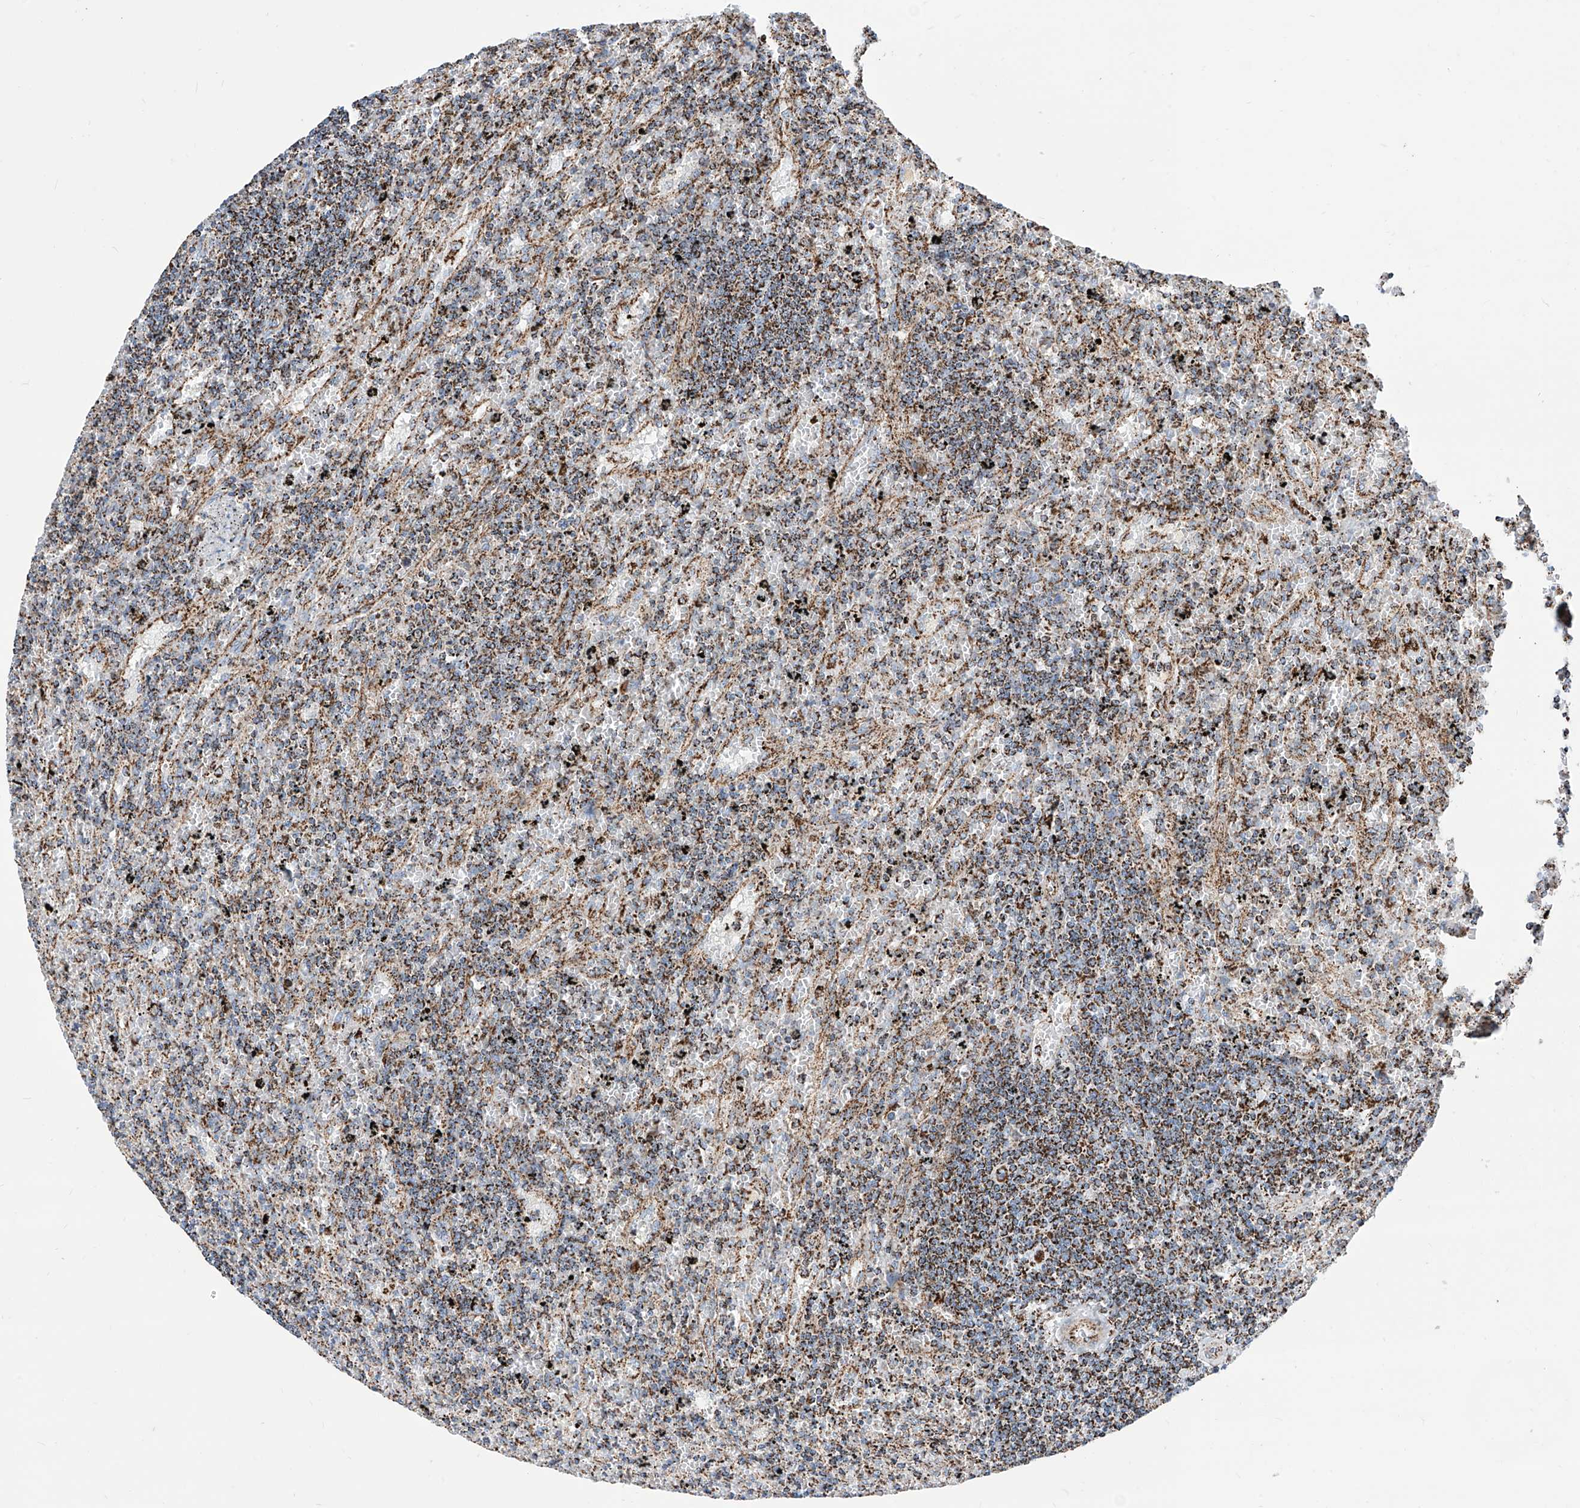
{"staining": {"intensity": "strong", "quantity": ">75%", "location": "cytoplasmic/membranous"}, "tissue": "lymphoma", "cell_type": "Tumor cells", "image_type": "cancer", "snomed": [{"axis": "morphology", "description": "Malignant lymphoma, non-Hodgkin's type, Low grade"}, {"axis": "topography", "description": "Spleen"}], "caption": "Lymphoma stained for a protein (brown) displays strong cytoplasmic/membranous positive expression in about >75% of tumor cells.", "gene": "COX5B", "patient": {"sex": "male", "age": 76}}